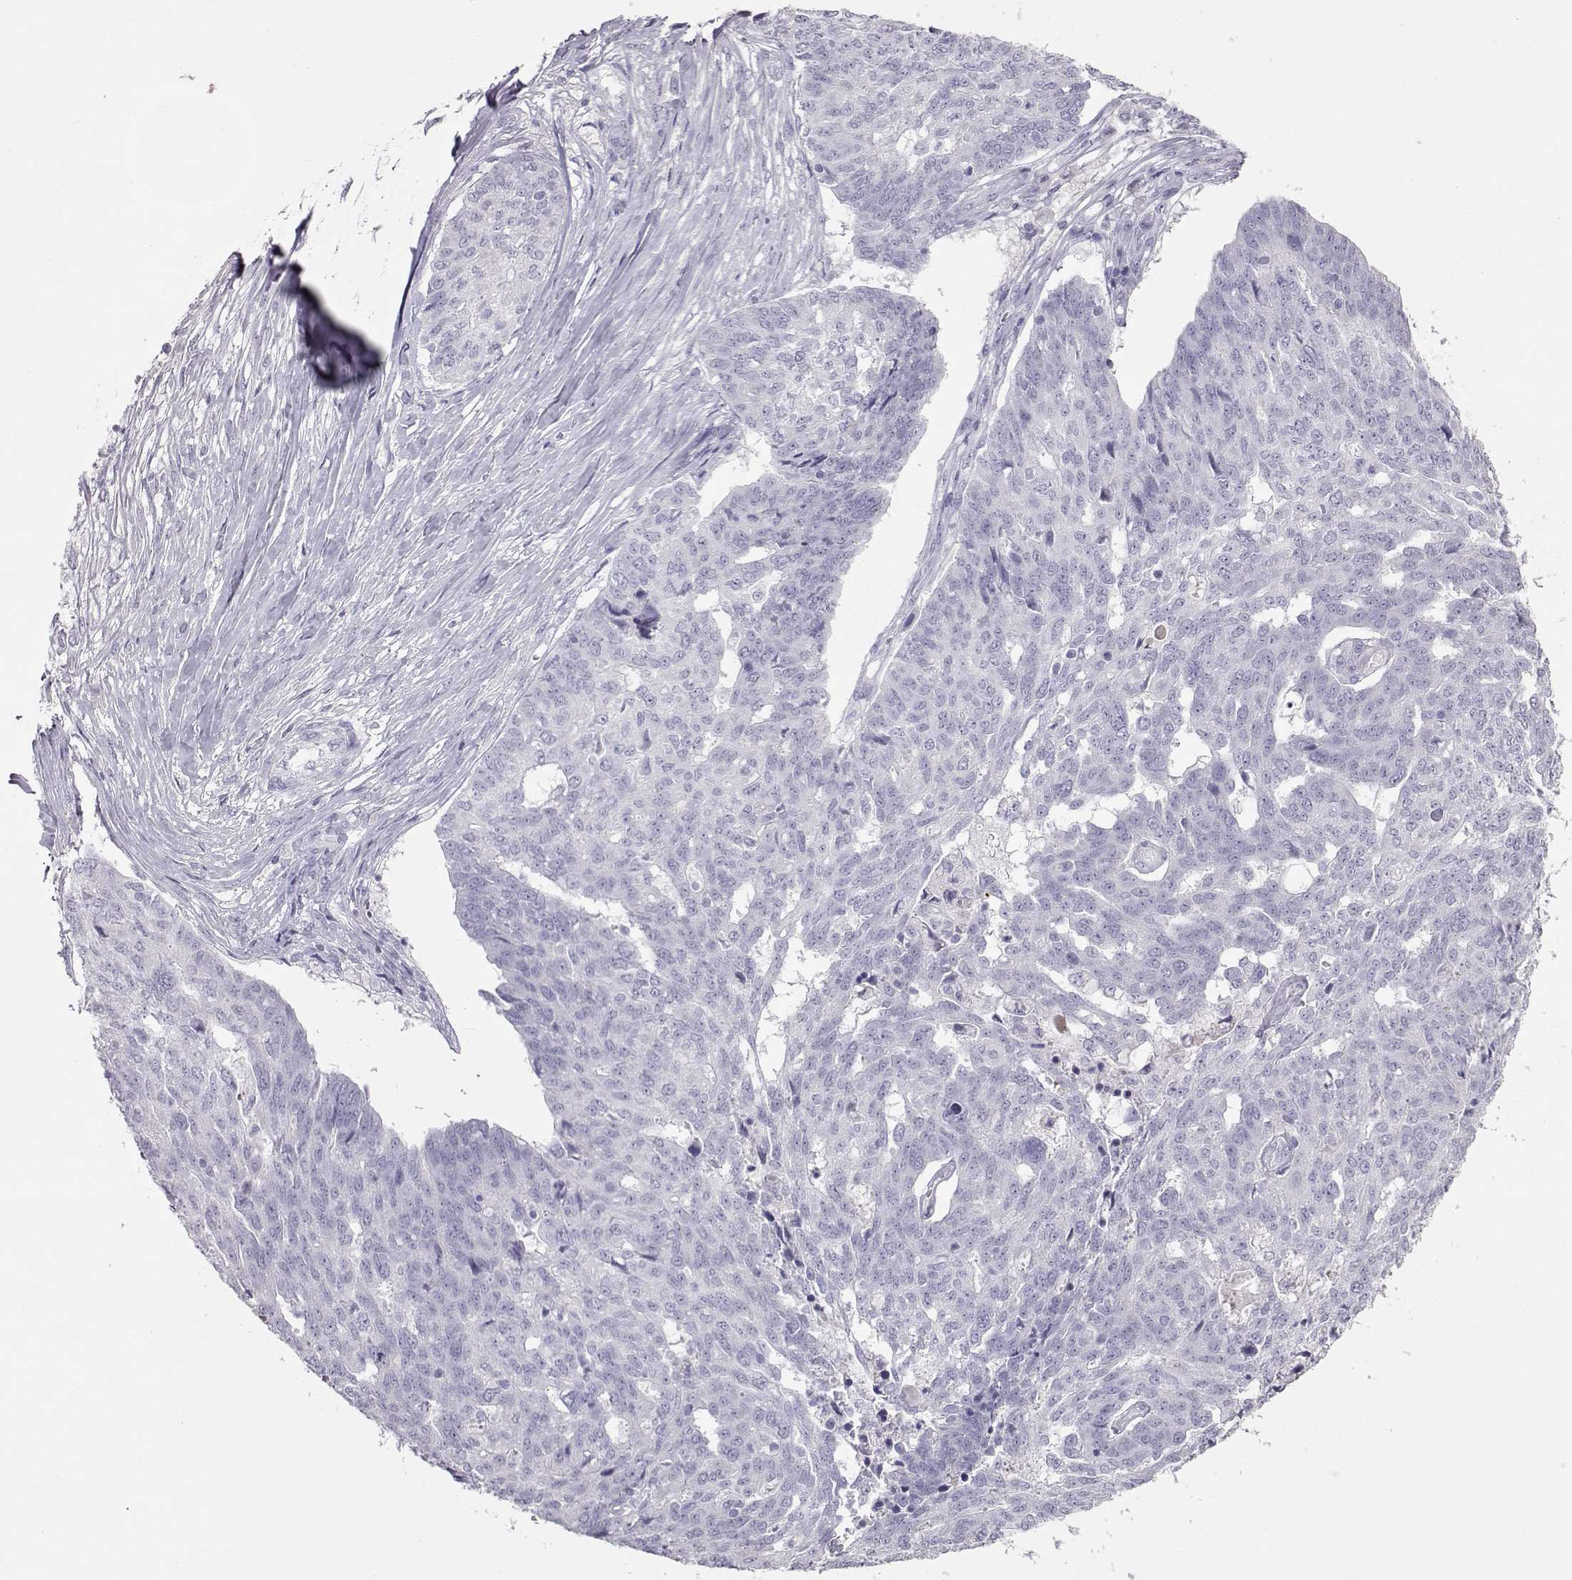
{"staining": {"intensity": "negative", "quantity": "none", "location": "none"}, "tissue": "ovarian cancer", "cell_type": "Tumor cells", "image_type": "cancer", "snomed": [{"axis": "morphology", "description": "Cystadenocarcinoma, serous, NOS"}, {"axis": "topography", "description": "Ovary"}], "caption": "The immunohistochemistry micrograph has no significant staining in tumor cells of serous cystadenocarcinoma (ovarian) tissue.", "gene": "PMCH", "patient": {"sex": "female", "age": 67}}